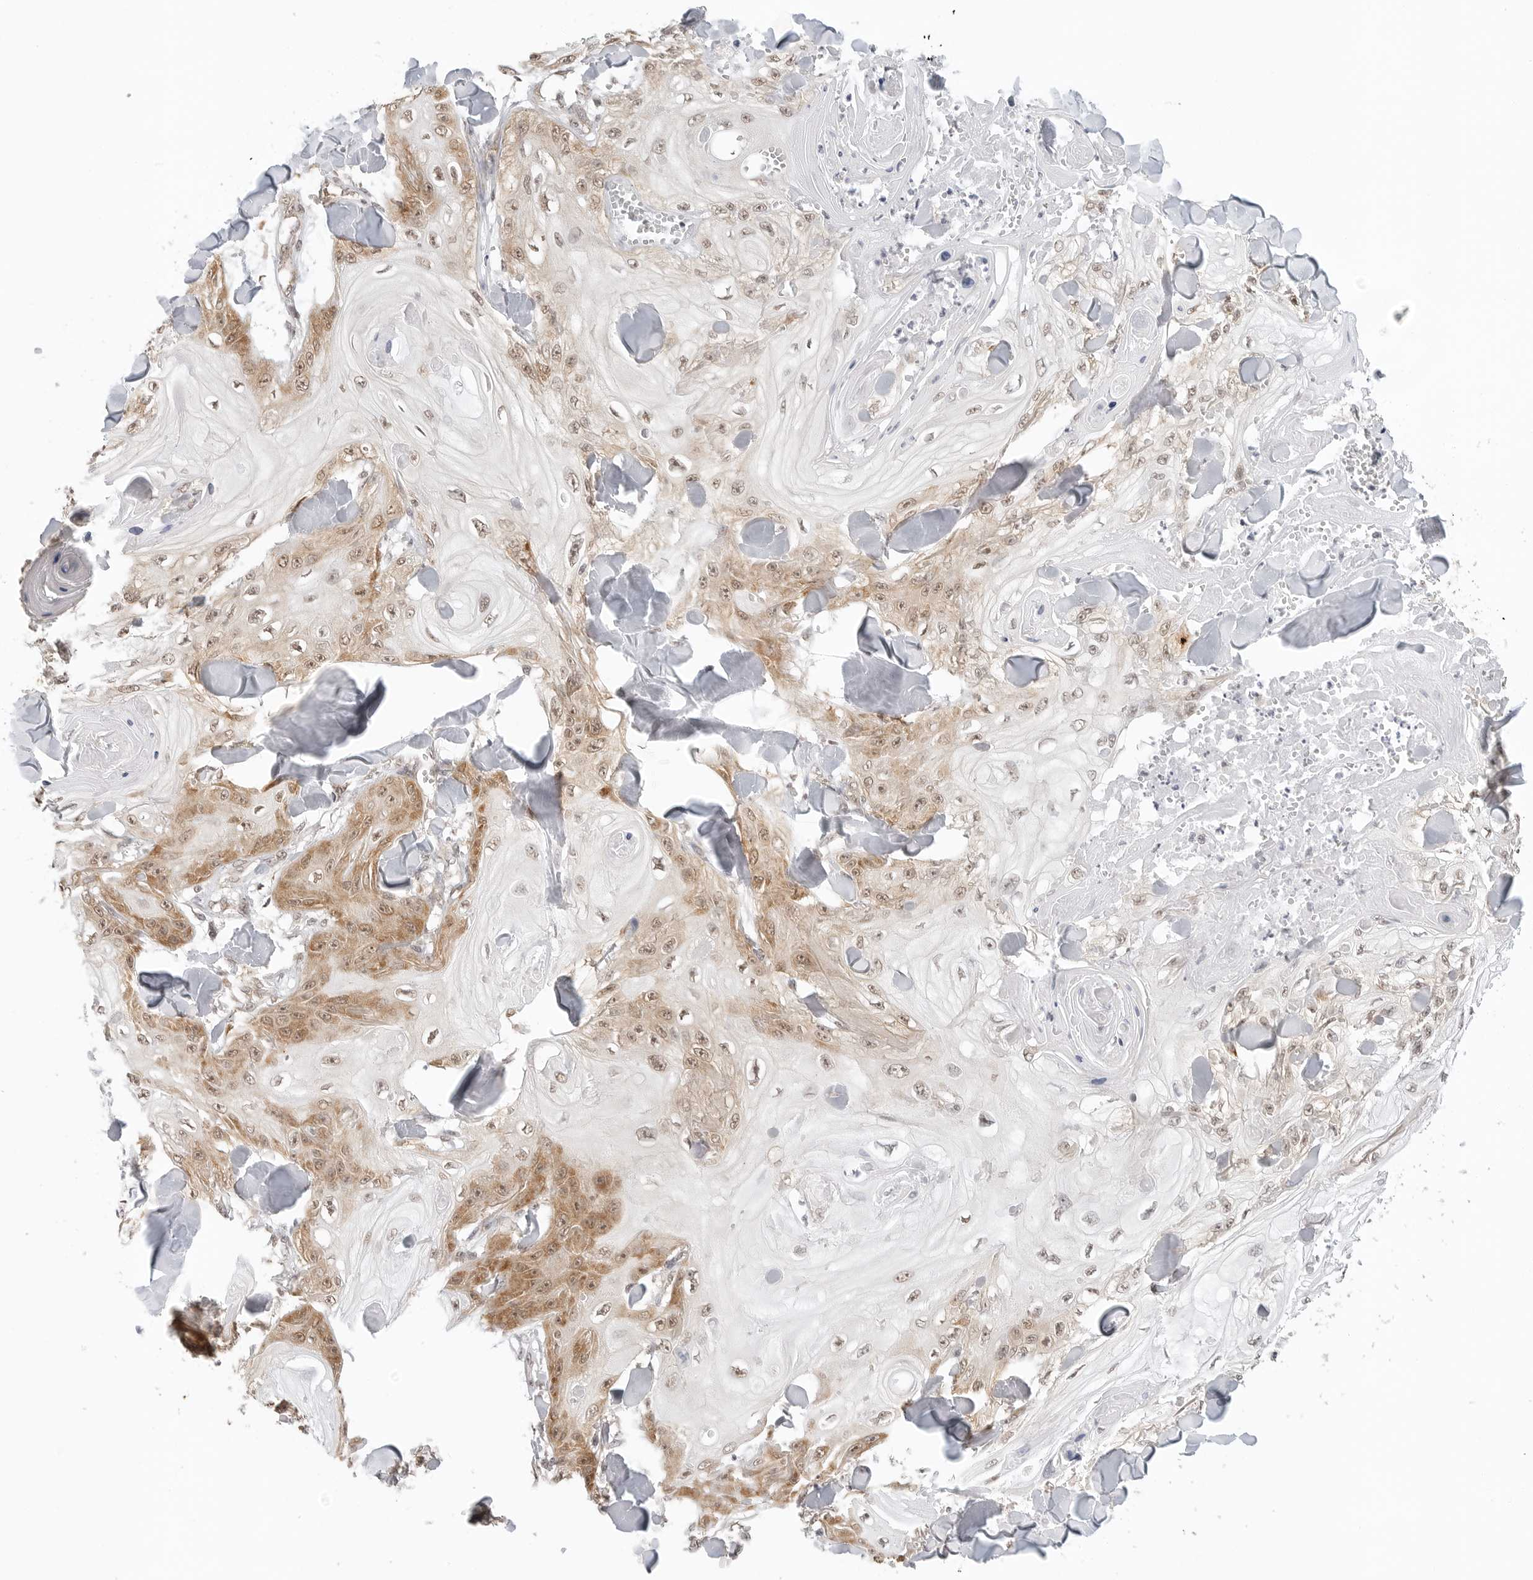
{"staining": {"intensity": "moderate", "quantity": ">75%", "location": "cytoplasmic/membranous,nuclear"}, "tissue": "skin cancer", "cell_type": "Tumor cells", "image_type": "cancer", "snomed": [{"axis": "morphology", "description": "Squamous cell carcinoma, NOS"}, {"axis": "topography", "description": "Skin"}], "caption": "Approximately >75% of tumor cells in human skin cancer reveal moderate cytoplasmic/membranous and nuclear protein positivity as visualized by brown immunohistochemical staining.", "gene": "METAP1", "patient": {"sex": "male", "age": 74}}